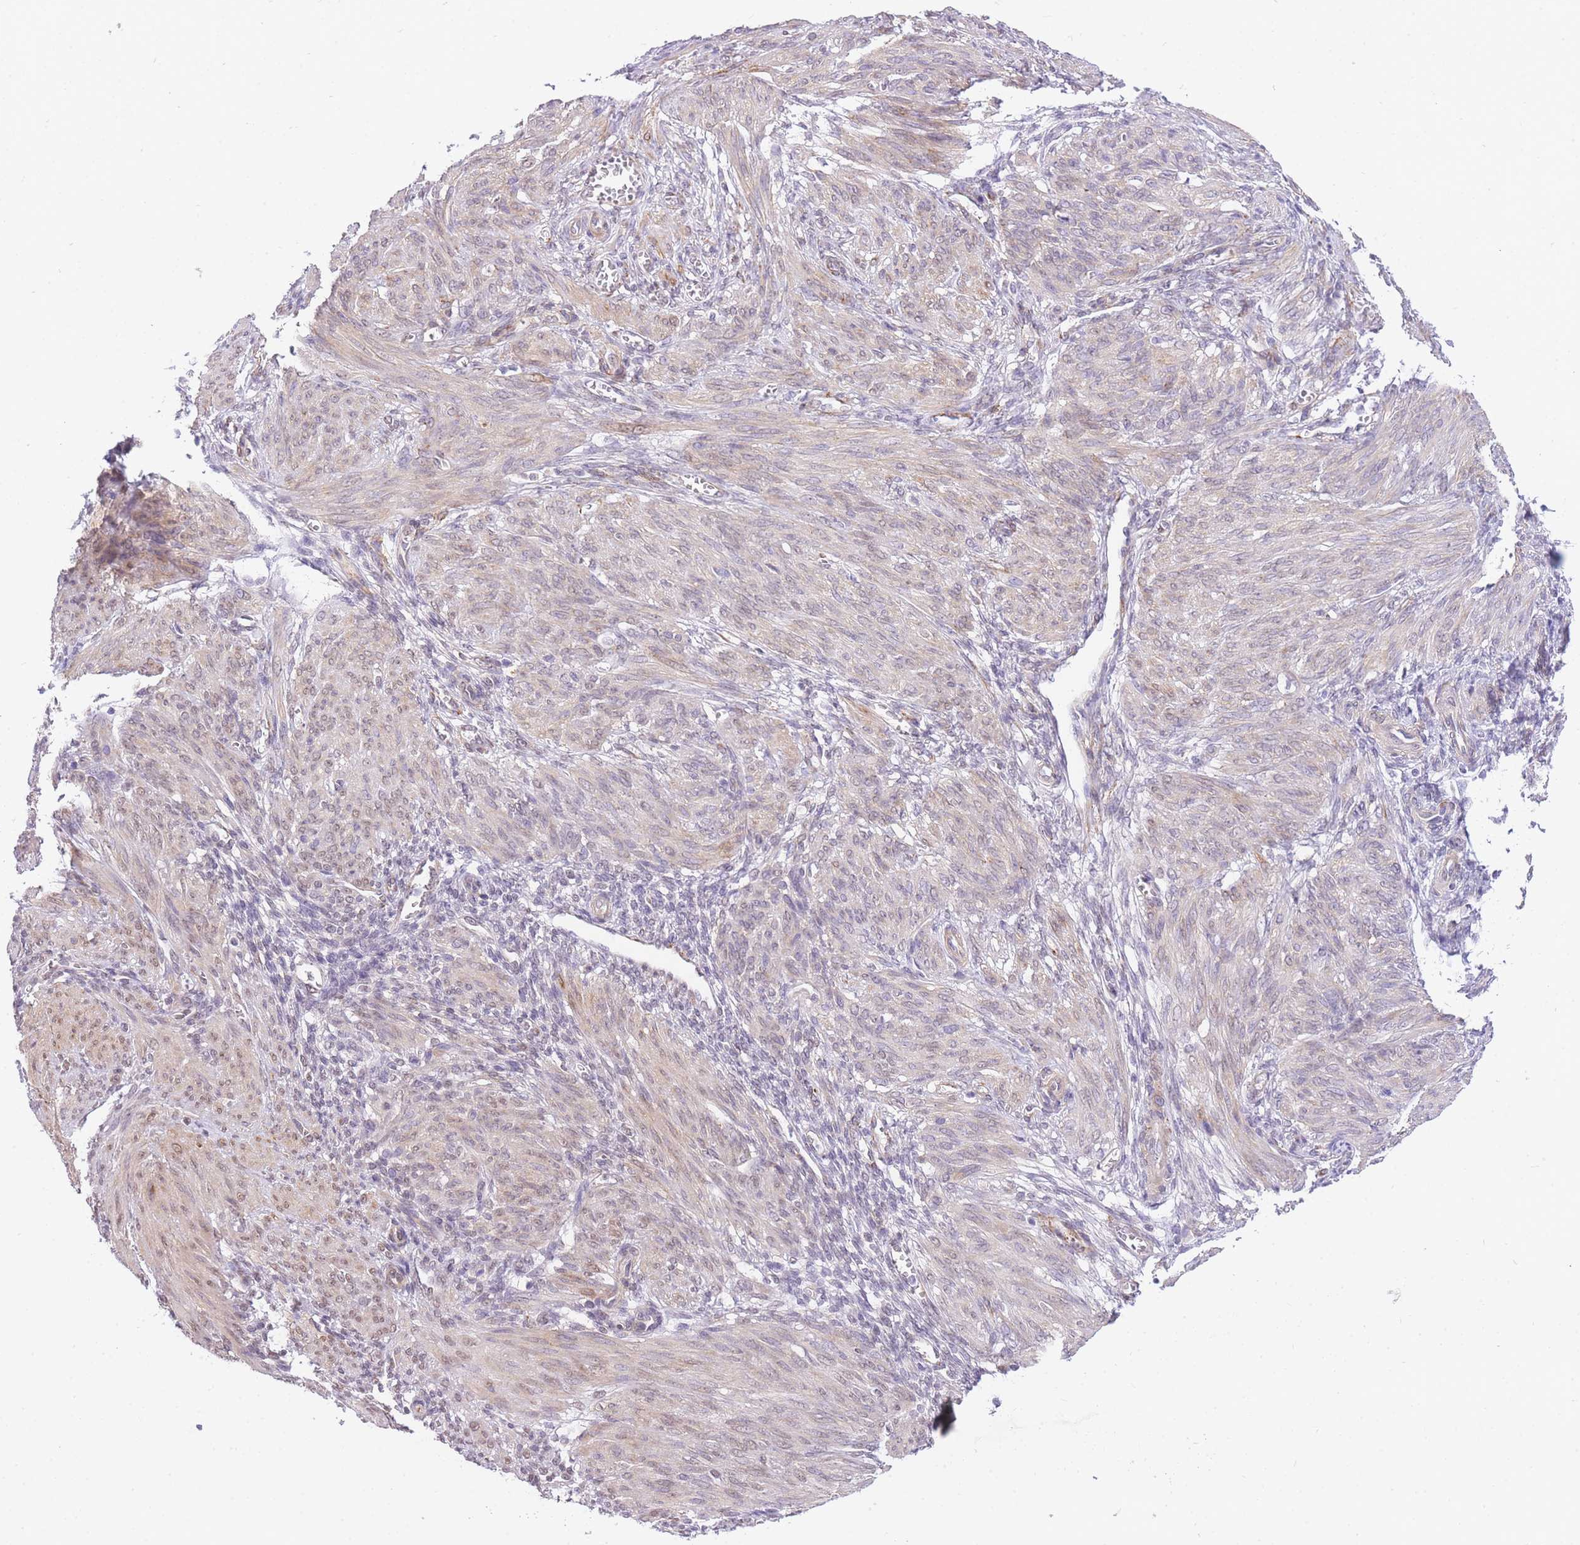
{"staining": {"intensity": "moderate", "quantity": "25%-75%", "location": "cytoplasmic/membranous,nuclear"}, "tissue": "smooth muscle", "cell_type": "Smooth muscle cells", "image_type": "normal", "snomed": [{"axis": "morphology", "description": "Normal tissue, NOS"}, {"axis": "topography", "description": "Smooth muscle"}], "caption": "Smooth muscle stained with immunohistochemistry (IHC) exhibits moderate cytoplasmic/membranous,nuclear staining in about 25%-75% of smooth muscle cells.", "gene": "S100PBP", "patient": {"sex": "female", "age": 39}}